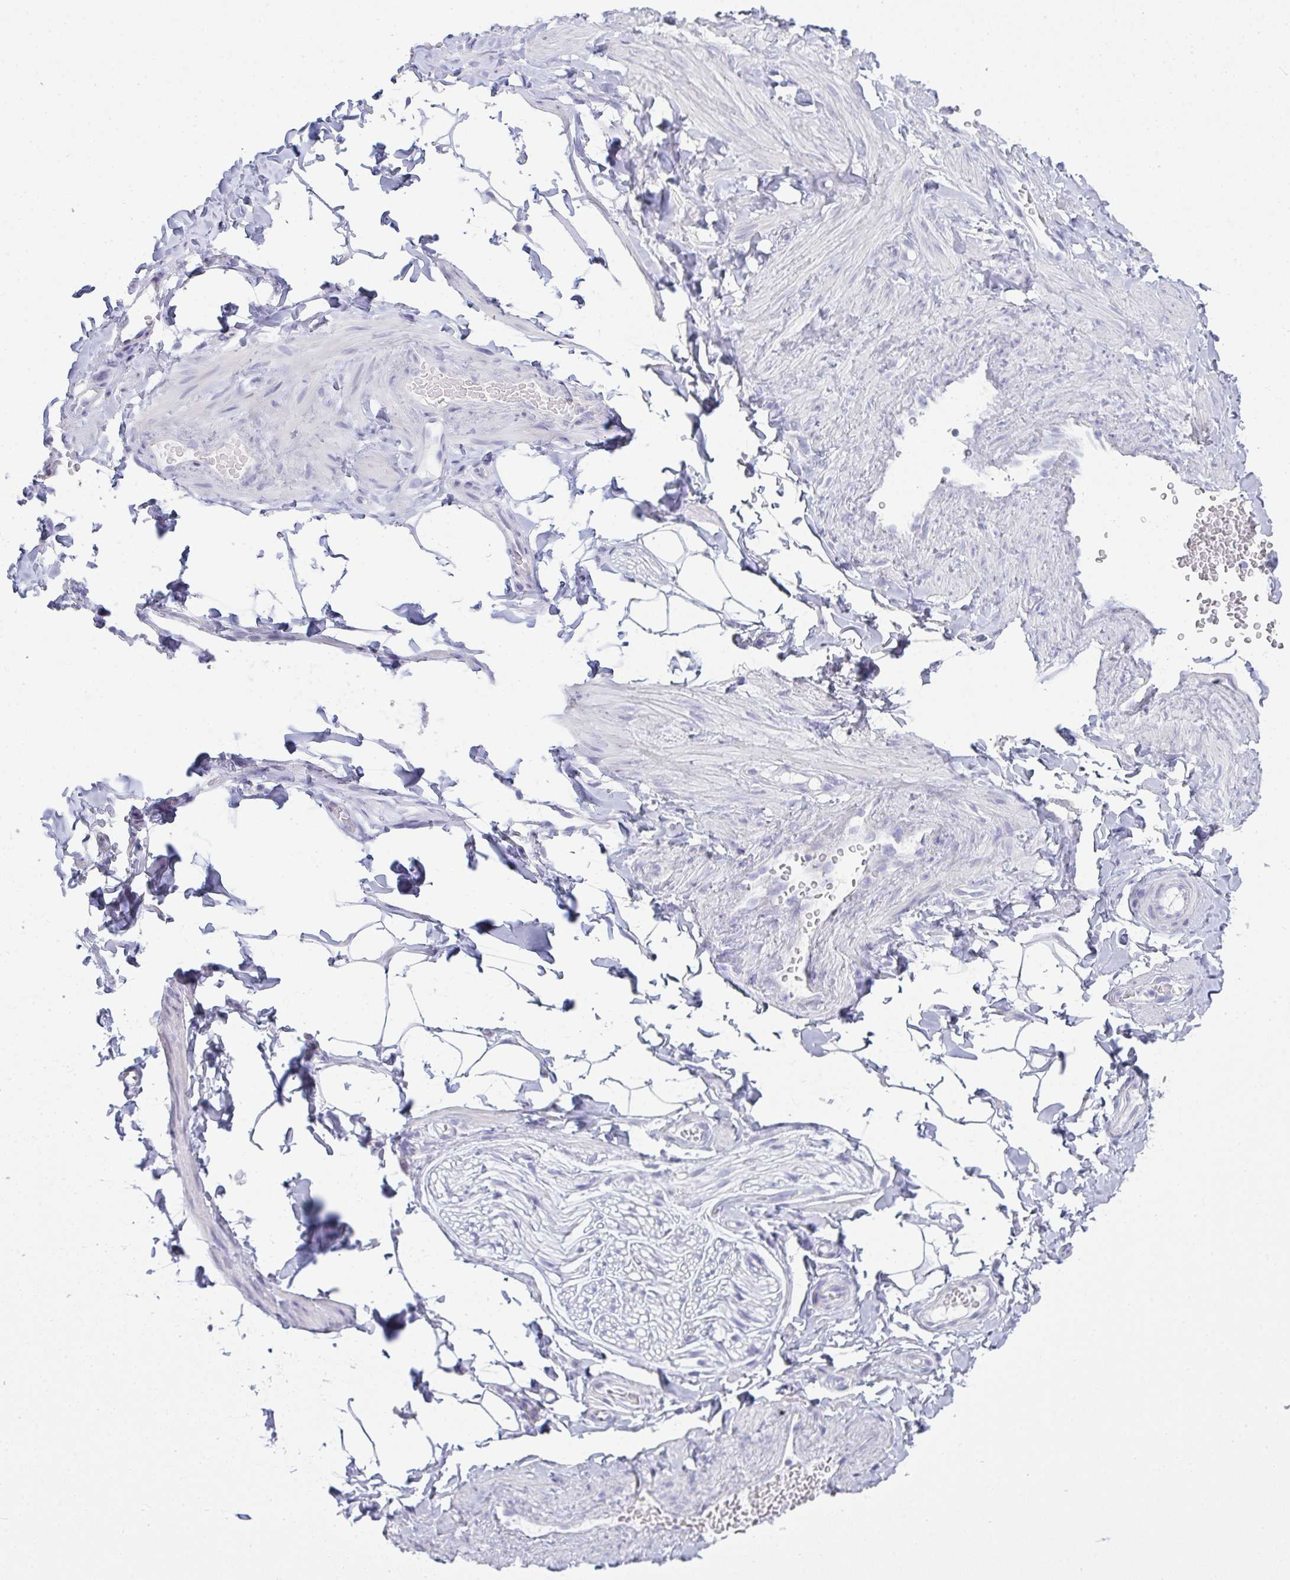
{"staining": {"intensity": "negative", "quantity": "none", "location": "none"}, "tissue": "adipose tissue", "cell_type": "Adipocytes", "image_type": "normal", "snomed": [{"axis": "morphology", "description": "Normal tissue, NOS"}, {"axis": "topography", "description": "Soft tissue"}, {"axis": "topography", "description": "Adipose tissue"}, {"axis": "topography", "description": "Vascular tissue"}, {"axis": "topography", "description": "Peripheral nerve tissue"}], "caption": "DAB (3,3'-diaminobenzidine) immunohistochemical staining of unremarkable human adipose tissue demonstrates no significant expression in adipocytes. The staining is performed using DAB brown chromogen with nuclei counter-stained in using hematoxylin.", "gene": "GSDMB", "patient": {"sex": "male", "age": 29}}